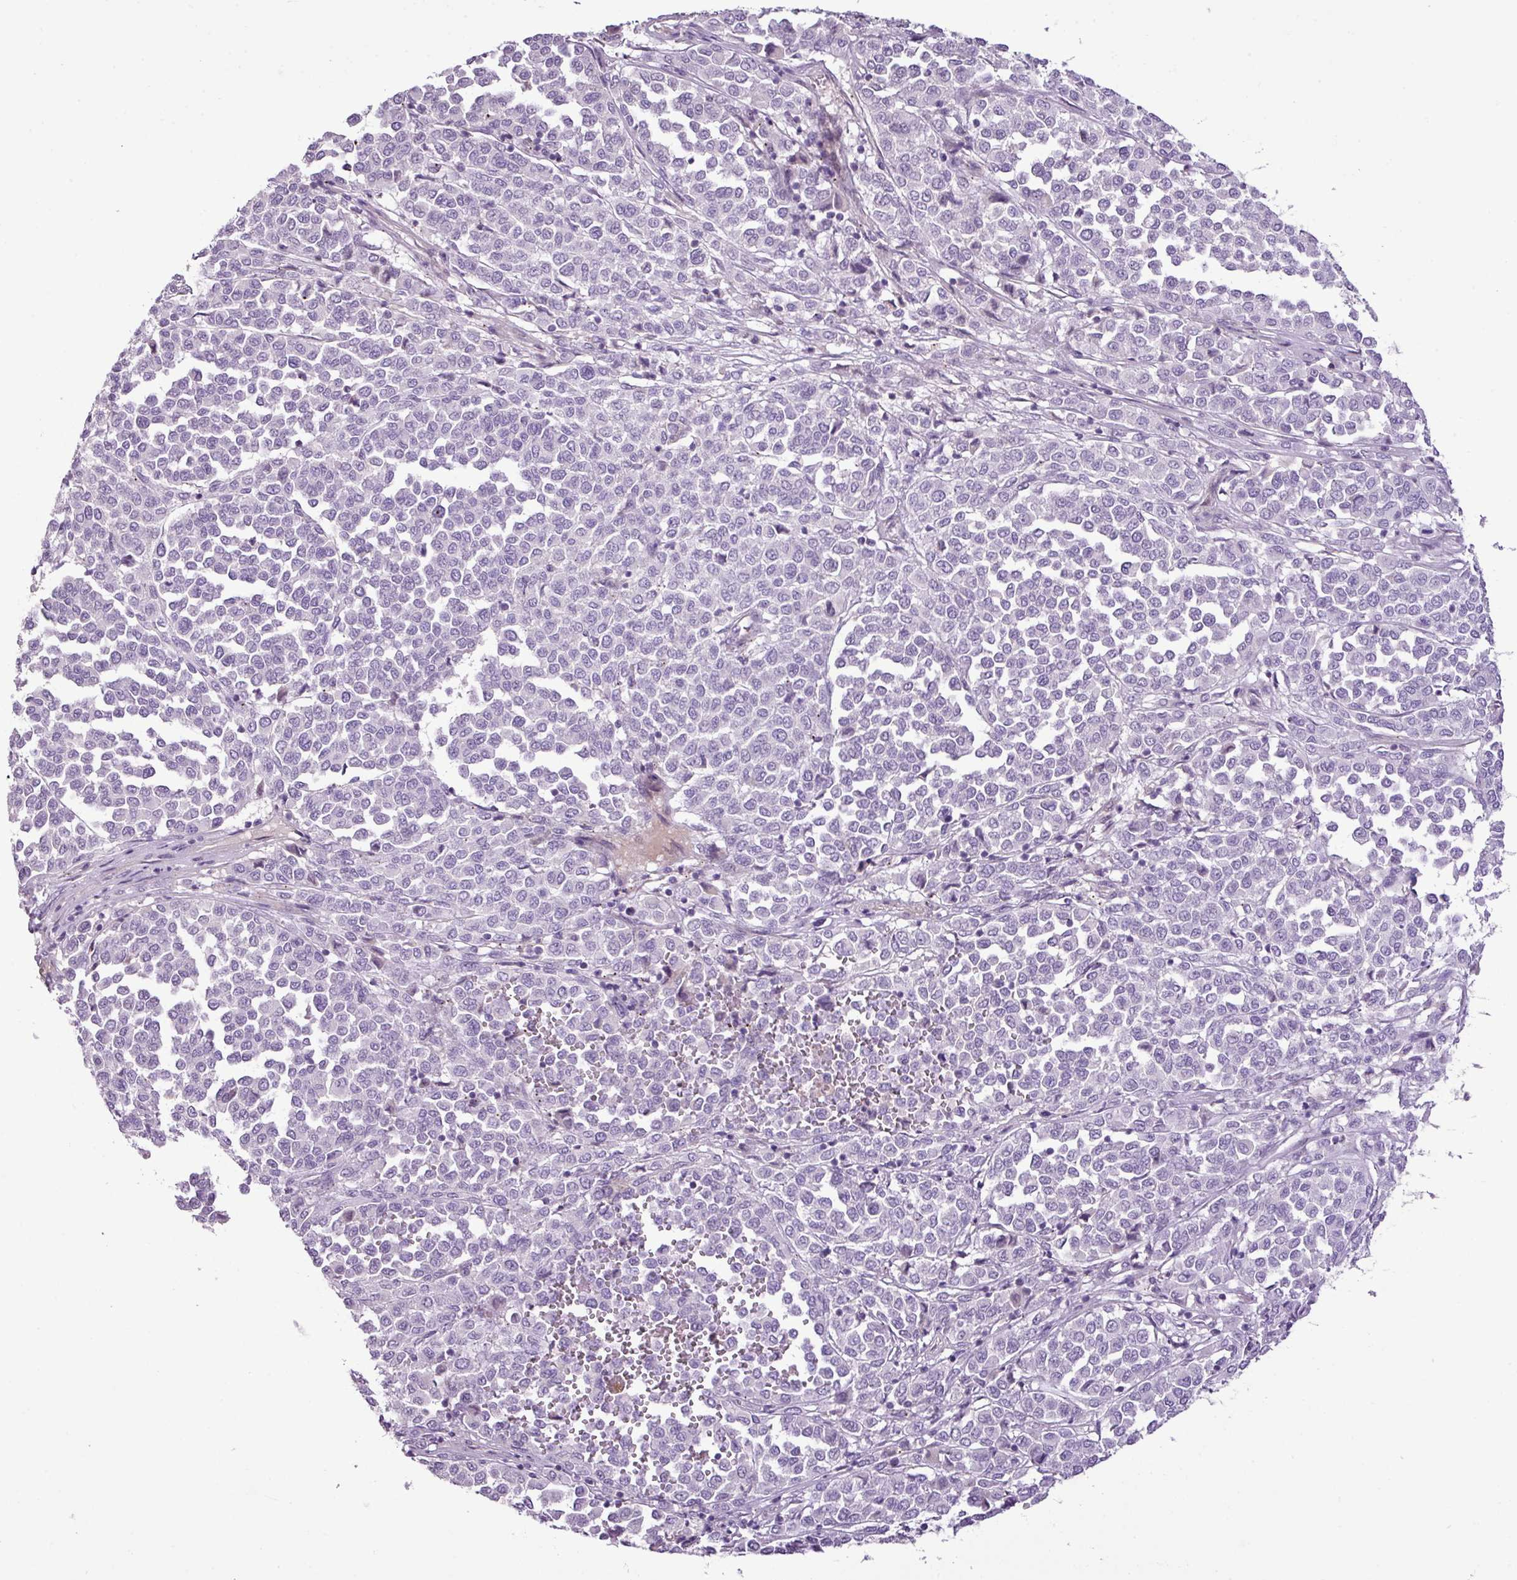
{"staining": {"intensity": "negative", "quantity": "none", "location": "none"}, "tissue": "melanoma", "cell_type": "Tumor cells", "image_type": "cancer", "snomed": [{"axis": "morphology", "description": "Malignant melanoma, Metastatic site"}, {"axis": "topography", "description": "Pancreas"}], "caption": "IHC photomicrograph of malignant melanoma (metastatic site) stained for a protein (brown), which reveals no expression in tumor cells.", "gene": "DNAJB13", "patient": {"sex": "female", "age": 30}}